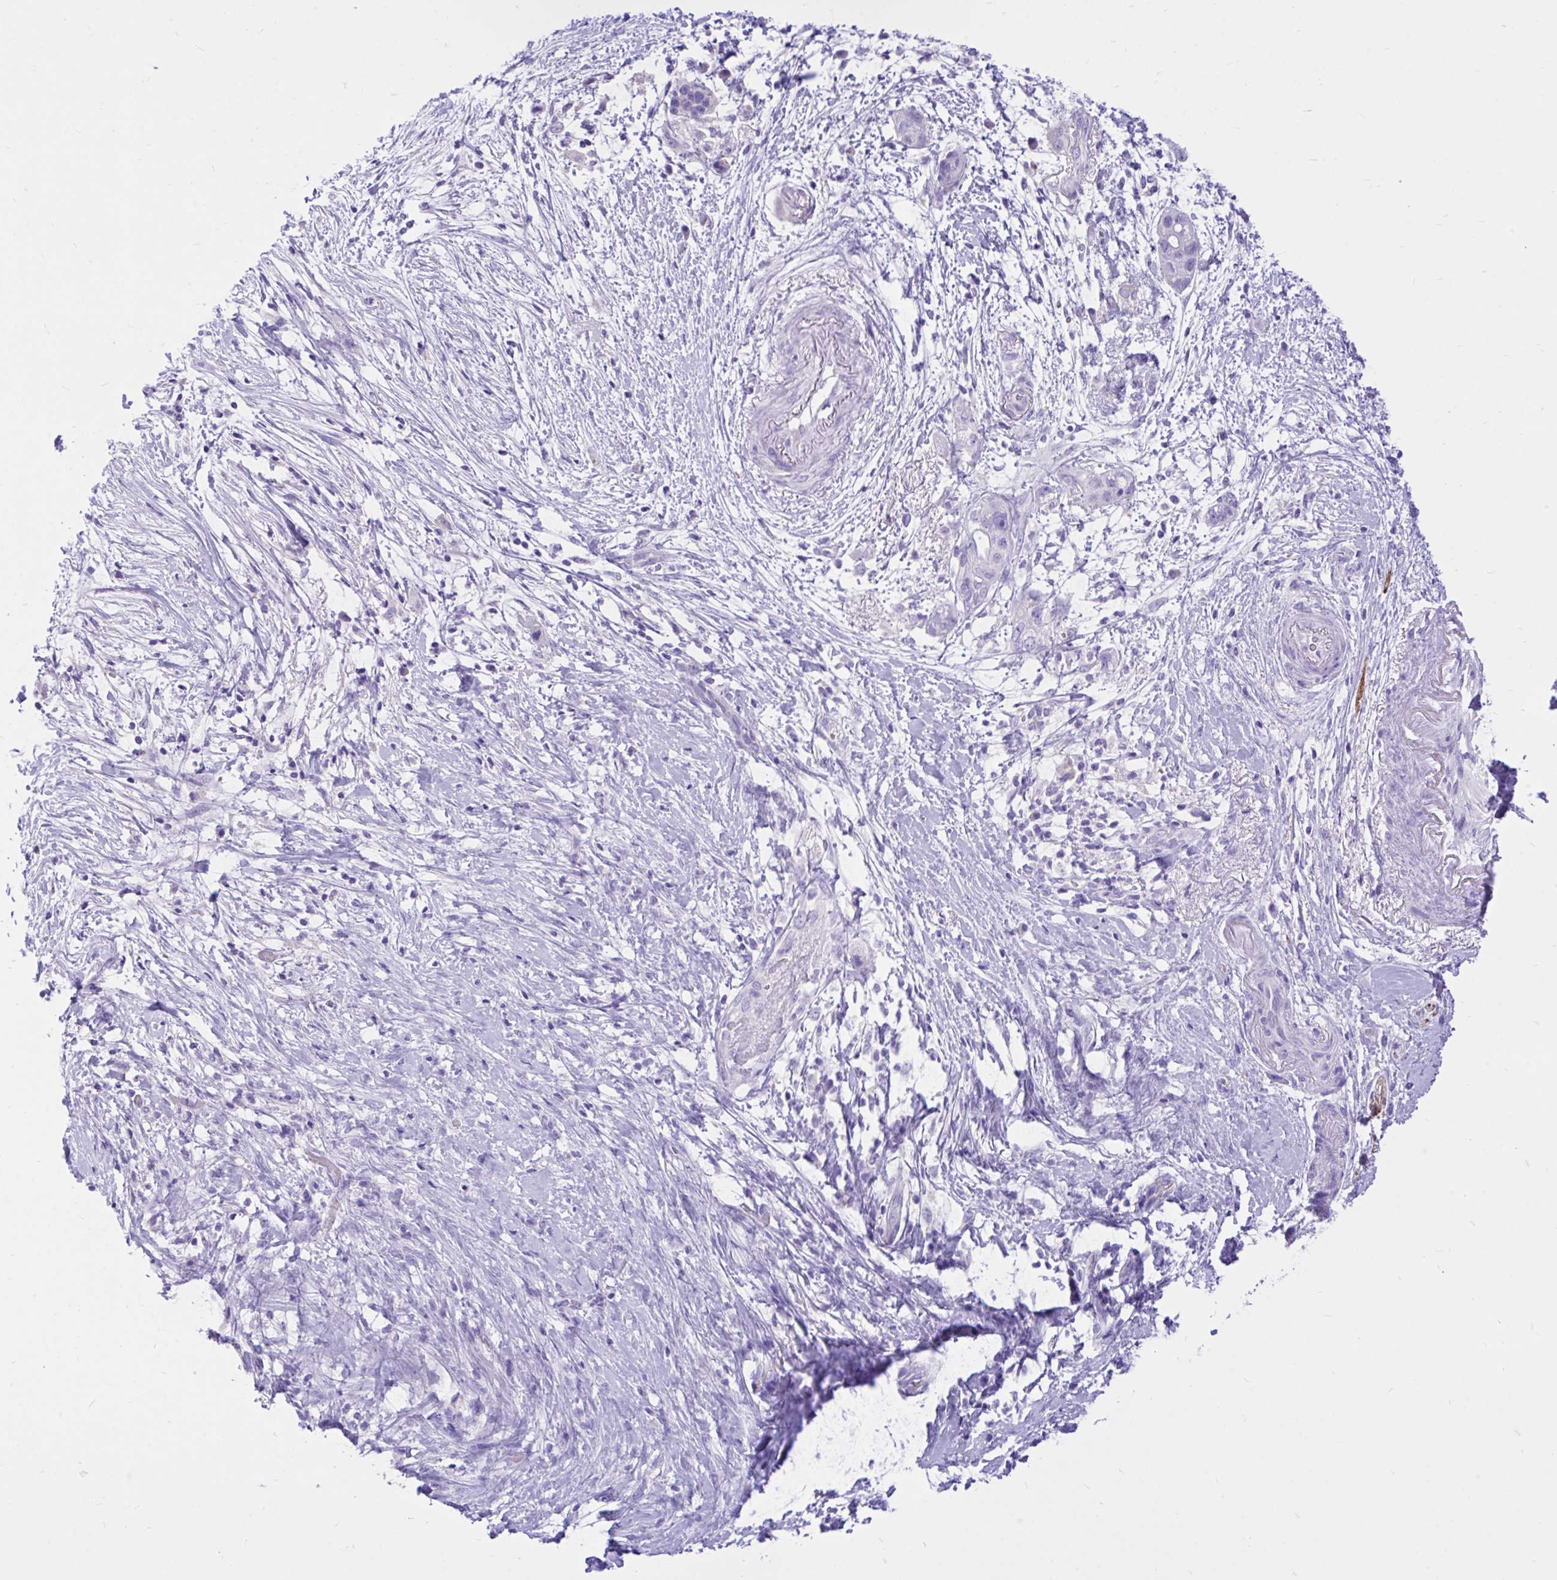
{"staining": {"intensity": "negative", "quantity": "none", "location": "none"}, "tissue": "pancreatic cancer", "cell_type": "Tumor cells", "image_type": "cancer", "snomed": [{"axis": "morphology", "description": "Adenocarcinoma, NOS"}, {"axis": "topography", "description": "Pancreas"}], "caption": "A high-resolution histopathology image shows immunohistochemistry (IHC) staining of pancreatic cancer (adenocarcinoma), which displays no significant positivity in tumor cells.", "gene": "MON1A", "patient": {"sex": "female", "age": 72}}